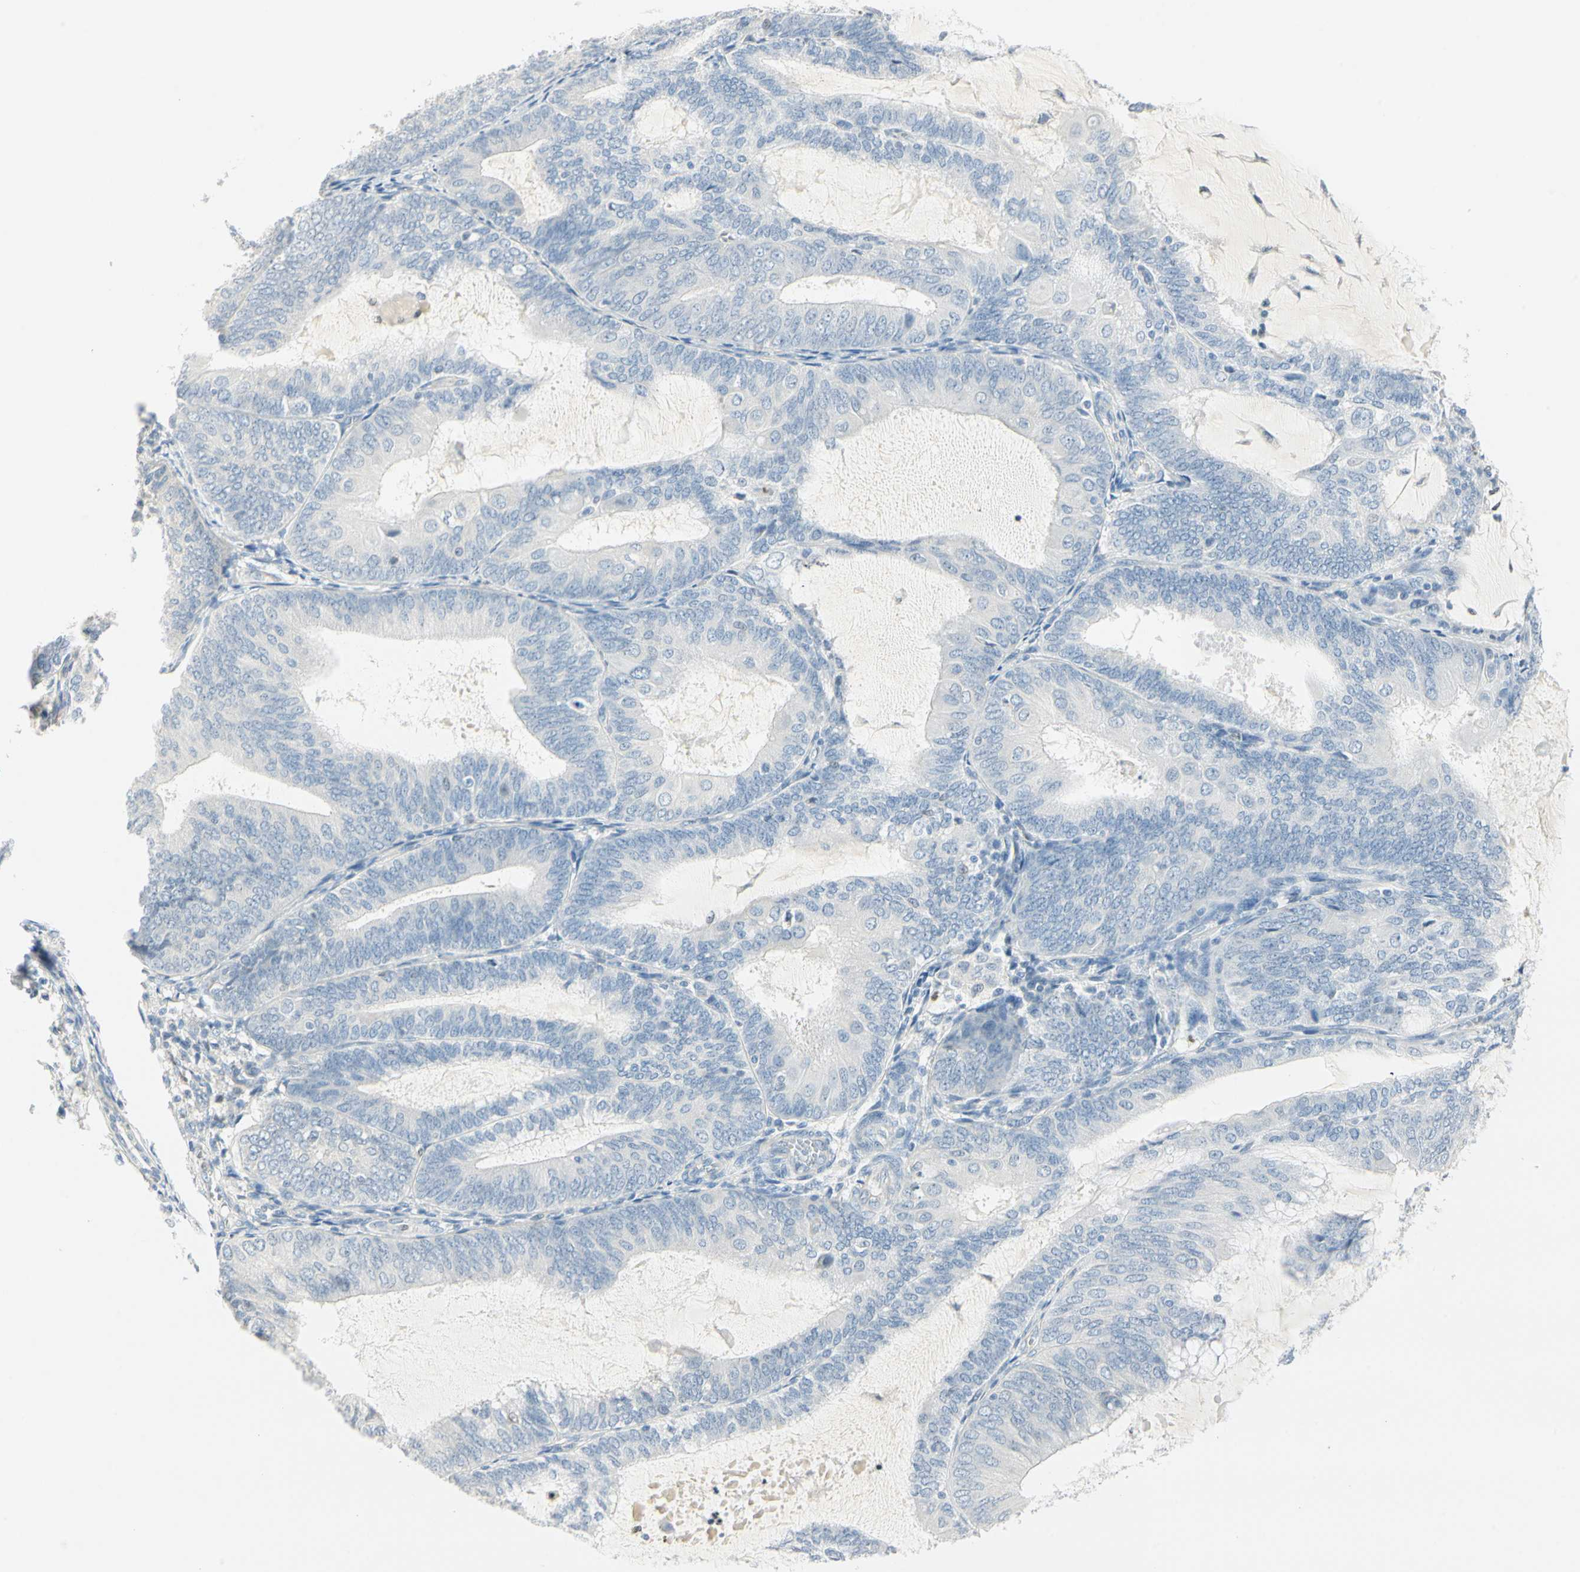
{"staining": {"intensity": "negative", "quantity": "none", "location": "none"}, "tissue": "endometrial cancer", "cell_type": "Tumor cells", "image_type": "cancer", "snomed": [{"axis": "morphology", "description": "Adenocarcinoma, NOS"}, {"axis": "topography", "description": "Endometrium"}], "caption": "Immunohistochemical staining of human adenocarcinoma (endometrial) reveals no significant positivity in tumor cells.", "gene": "MLLT10", "patient": {"sex": "female", "age": 81}}